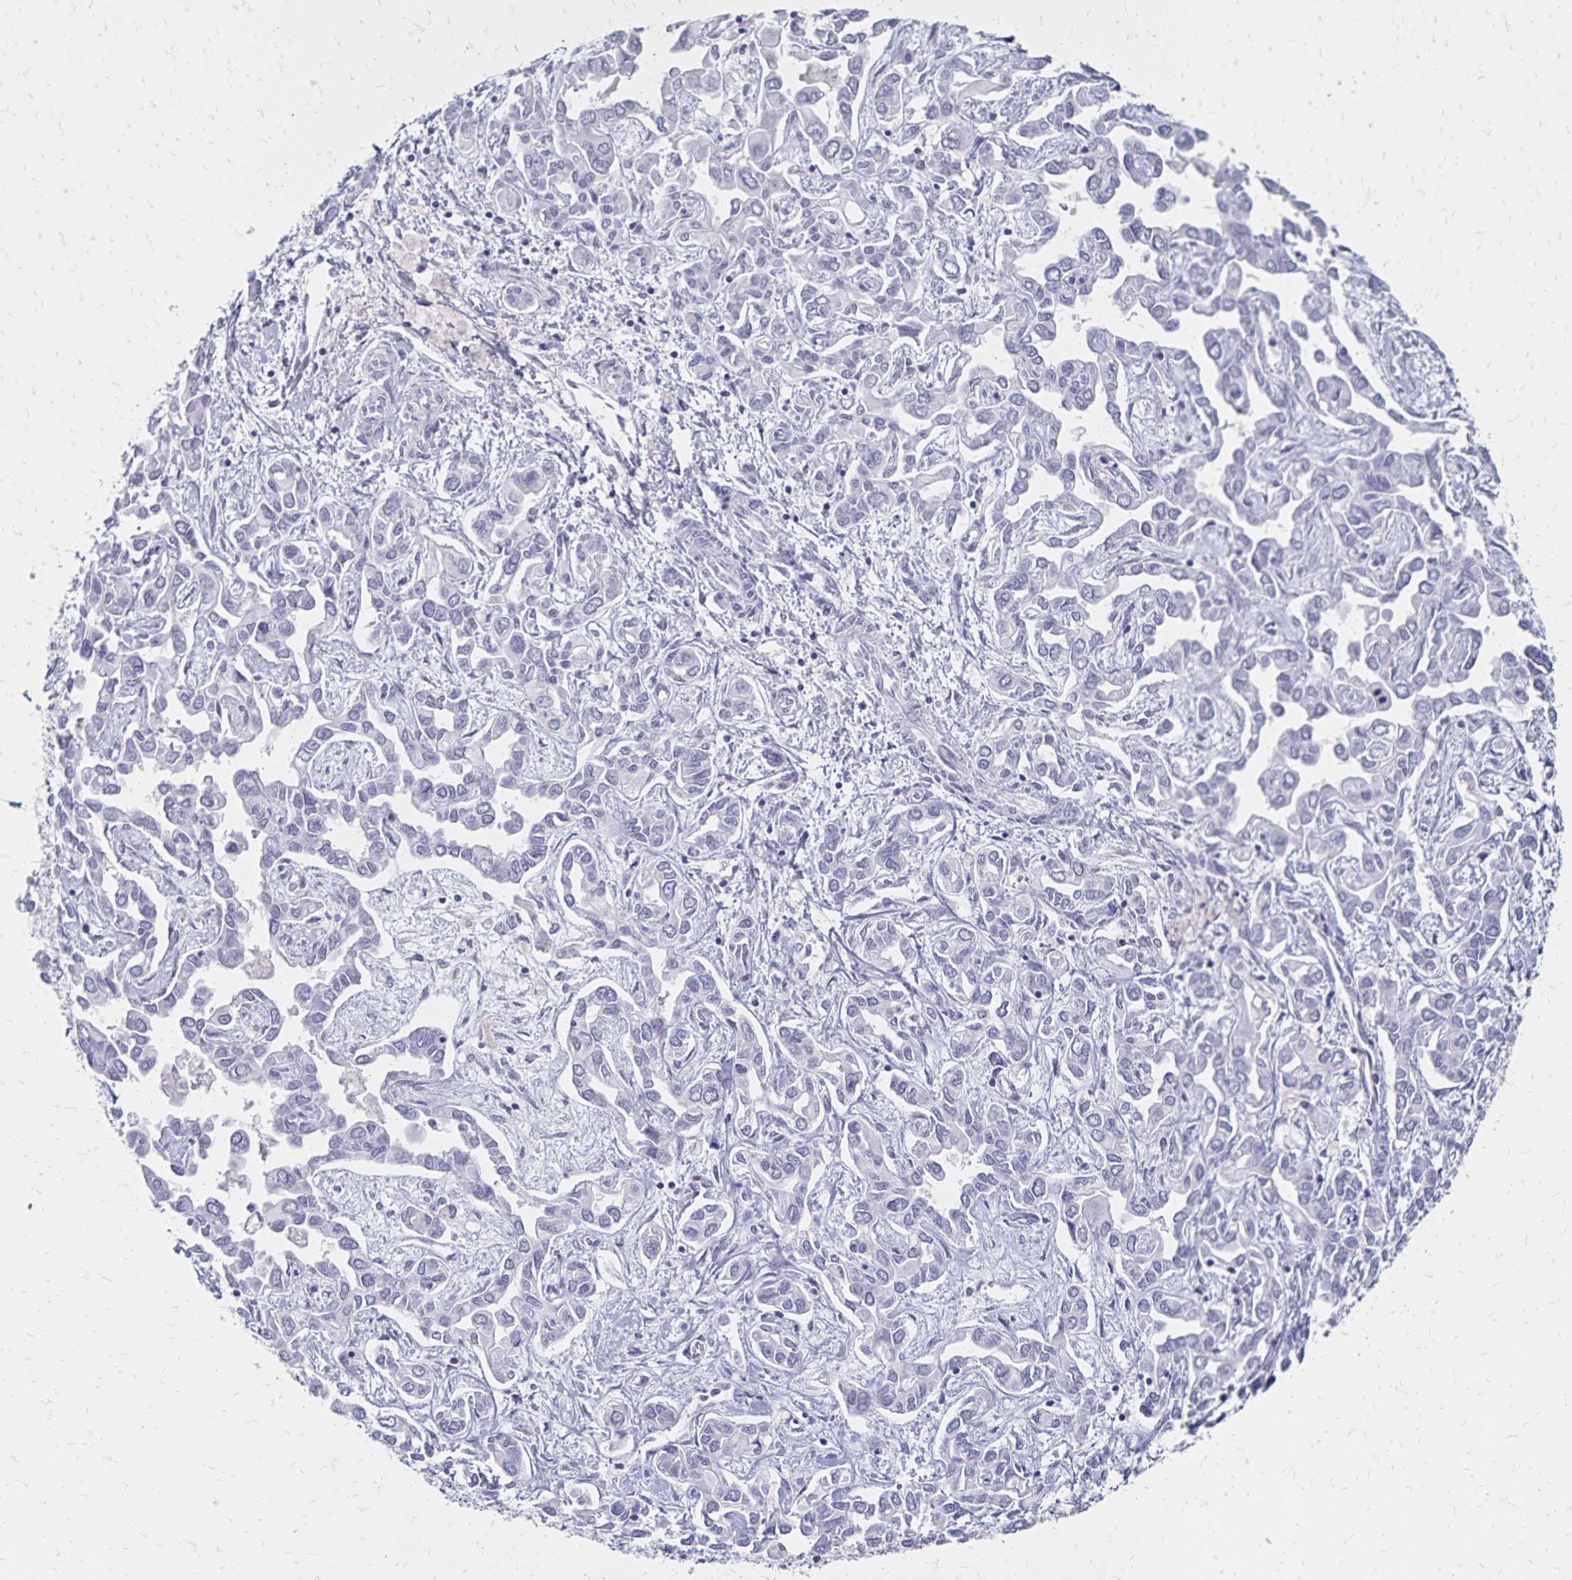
{"staining": {"intensity": "negative", "quantity": "none", "location": "none"}, "tissue": "liver cancer", "cell_type": "Tumor cells", "image_type": "cancer", "snomed": [{"axis": "morphology", "description": "Cholangiocarcinoma"}, {"axis": "topography", "description": "Liver"}], "caption": "Liver cholangiocarcinoma stained for a protein using immunohistochemistry shows no positivity tumor cells.", "gene": "GIP", "patient": {"sex": "female", "age": 64}}